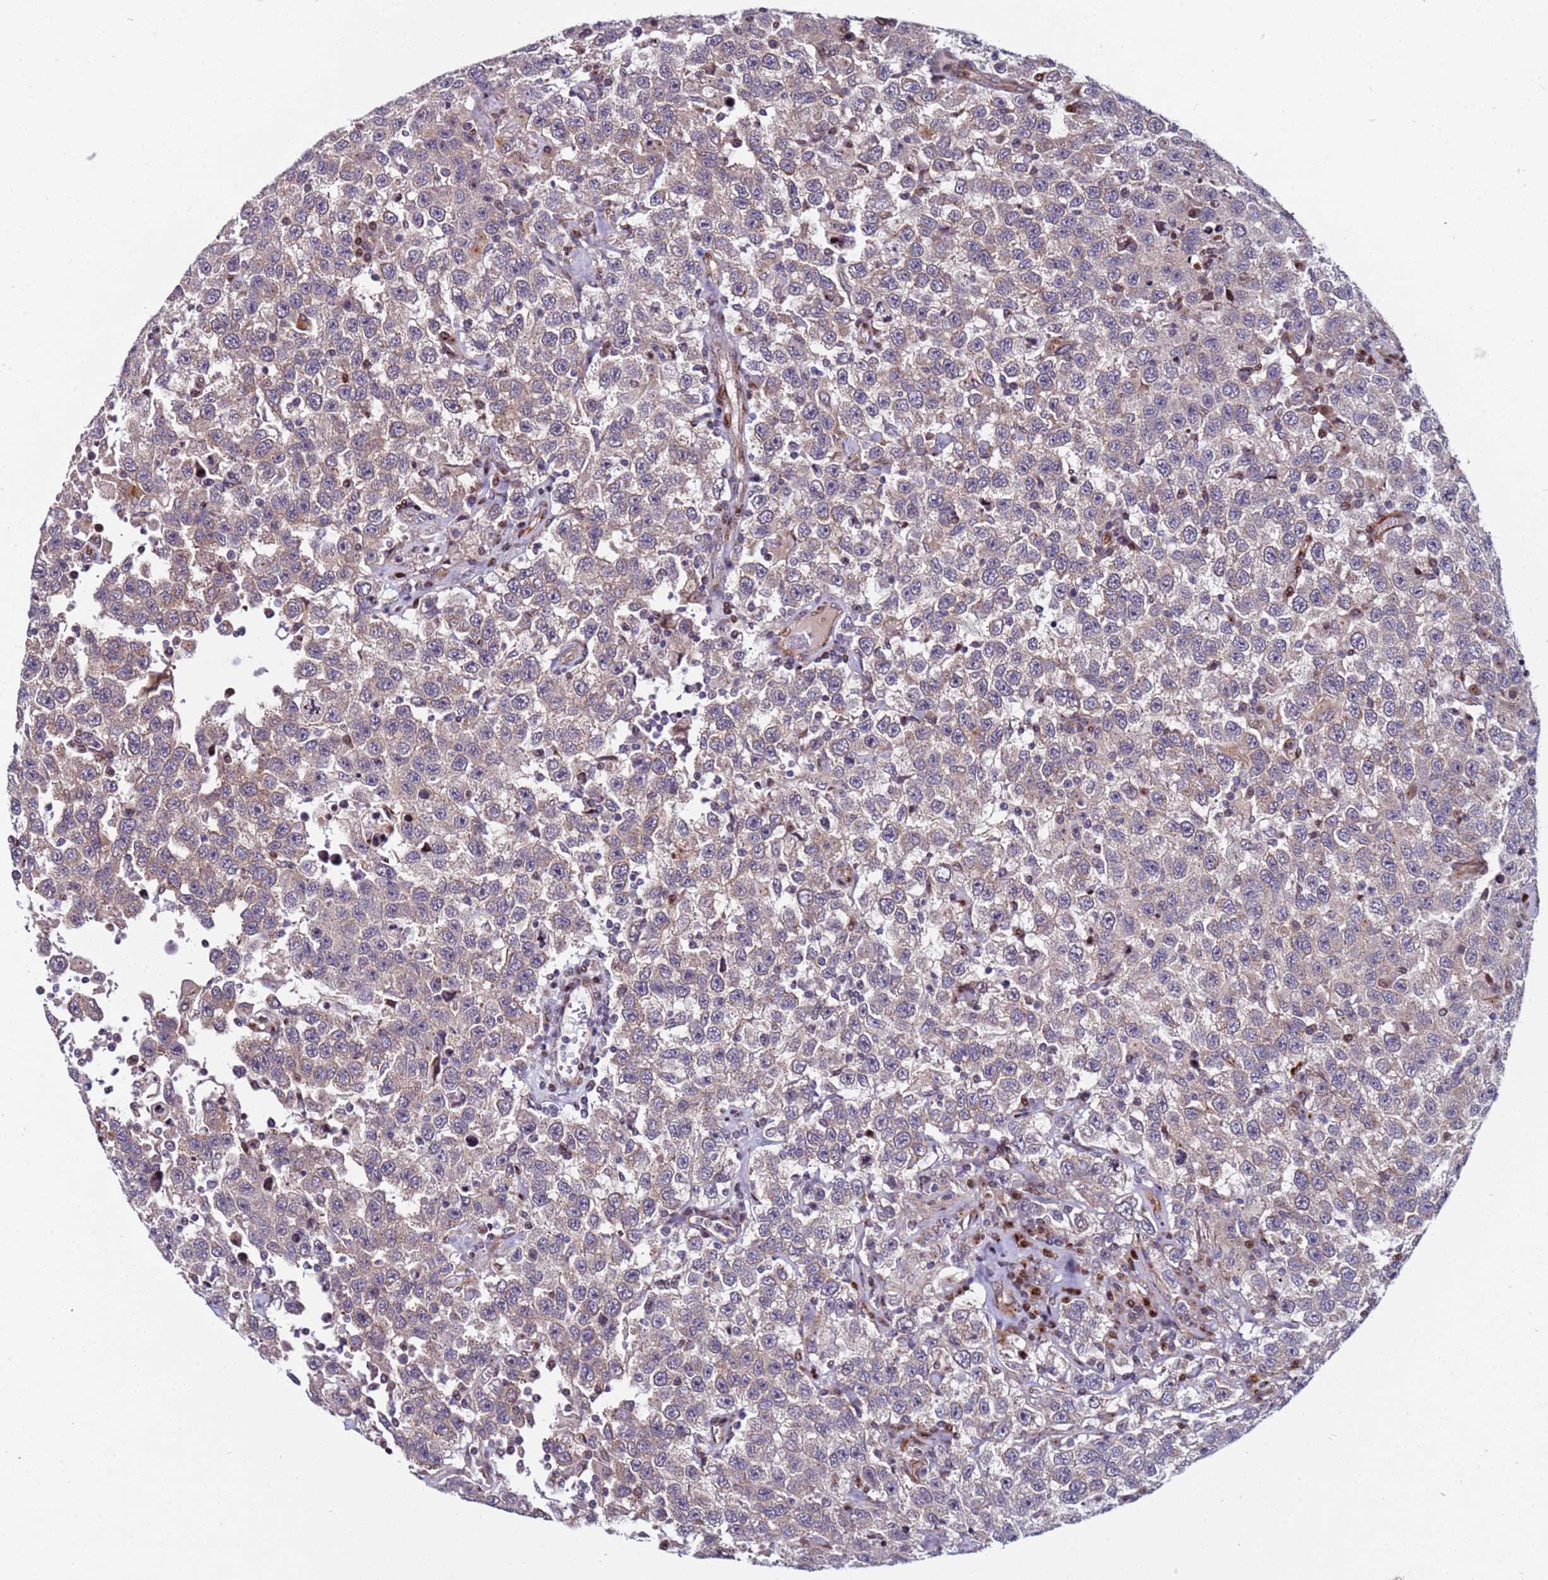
{"staining": {"intensity": "weak", "quantity": "25%-75%", "location": "cytoplasmic/membranous"}, "tissue": "testis cancer", "cell_type": "Tumor cells", "image_type": "cancer", "snomed": [{"axis": "morphology", "description": "Seminoma, NOS"}, {"axis": "topography", "description": "Testis"}], "caption": "The immunohistochemical stain shows weak cytoplasmic/membranous staining in tumor cells of testis cancer tissue. The staining was performed using DAB to visualize the protein expression in brown, while the nuclei were stained in blue with hematoxylin (Magnification: 20x).", "gene": "WBP11", "patient": {"sex": "male", "age": 41}}